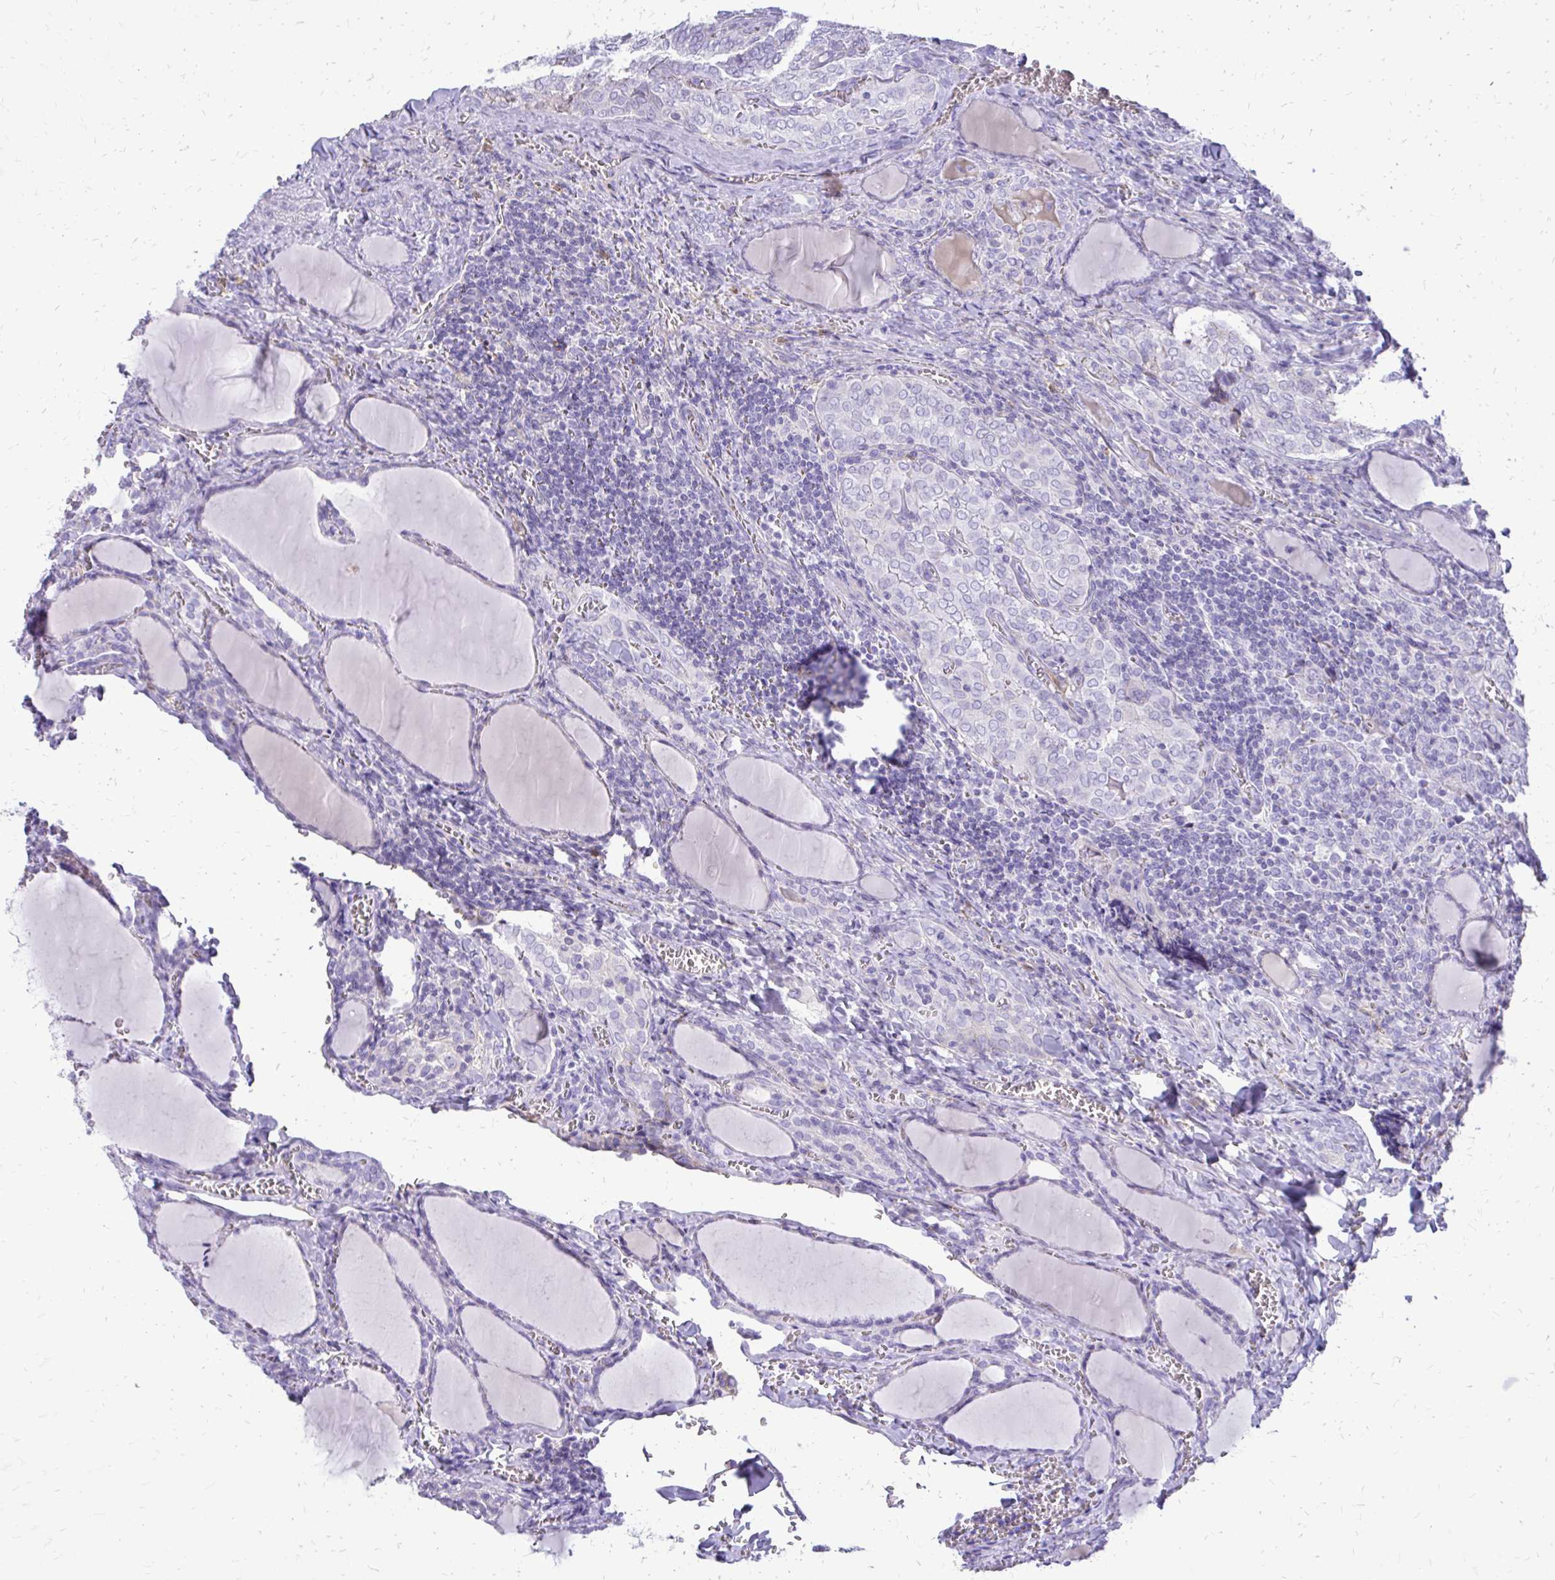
{"staining": {"intensity": "negative", "quantity": "none", "location": "none"}, "tissue": "thyroid cancer", "cell_type": "Tumor cells", "image_type": "cancer", "snomed": [{"axis": "morphology", "description": "Papillary adenocarcinoma, NOS"}, {"axis": "topography", "description": "Thyroid gland"}], "caption": "Immunohistochemistry (IHC) histopathology image of neoplastic tissue: thyroid papillary adenocarcinoma stained with DAB (3,3'-diaminobenzidine) exhibits no significant protein staining in tumor cells.", "gene": "SIGLEC11", "patient": {"sex": "female", "age": 30}}